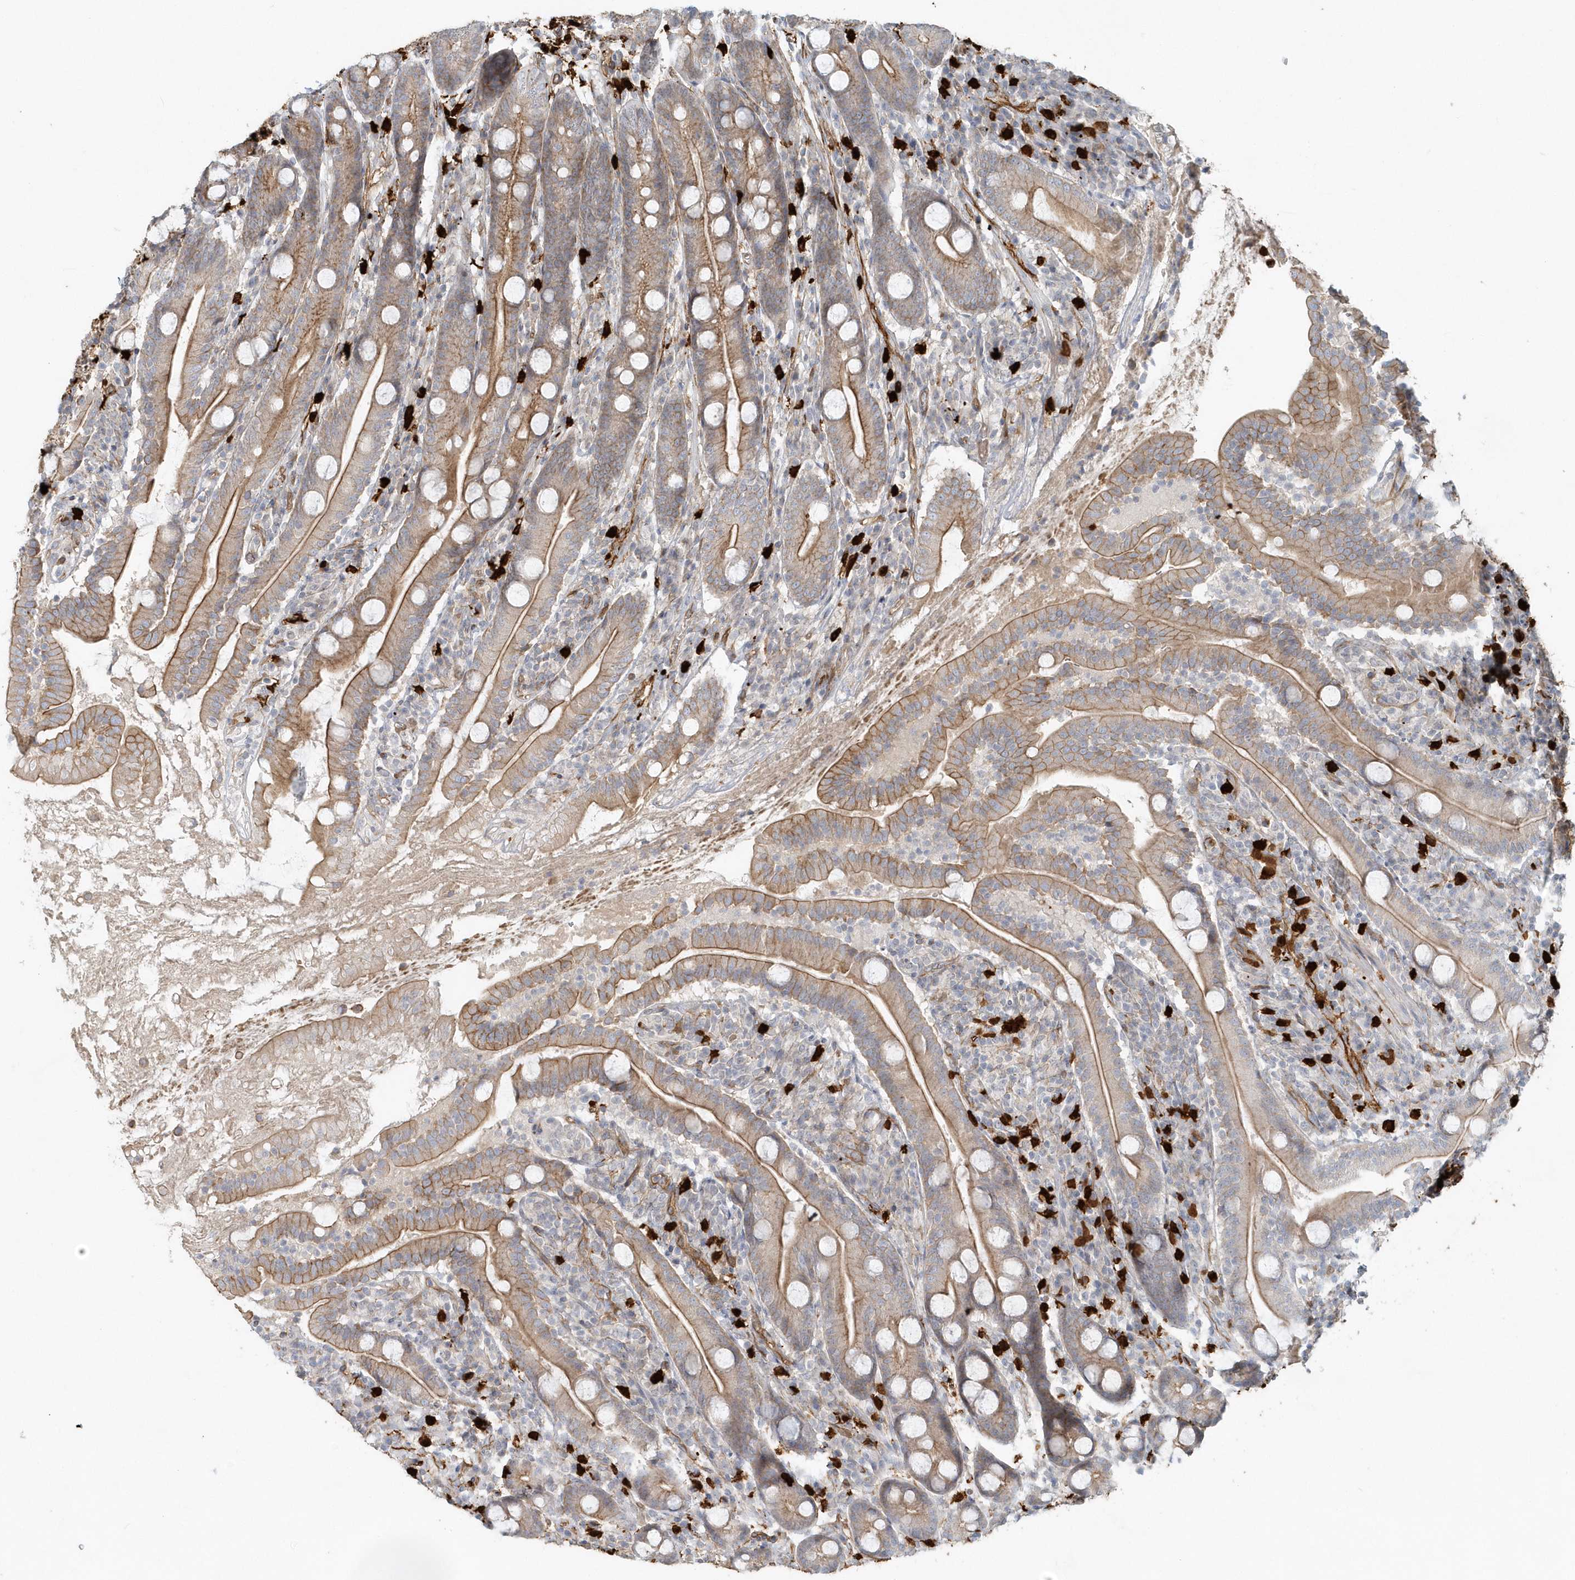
{"staining": {"intensity": "moderate", "quantity": ">75%", "location": "cytoplasmic/membranous"}, "tissue": "duodenum", "cell_type": "Glandular cells", "image_type": "normal", "snomed": [{"axis": "morphology", "description": "Normal tissue, NOS"}, {"axis": "topography", "description": "Duodenum"}], "caption": "This is a histology image of IHC staining of benign duodenum, which shows moderate staining in the cytoplasmic/membranous of glandular cells.", "gene": "DNAH1", "patient": {"sex": "male", "age": 35}}